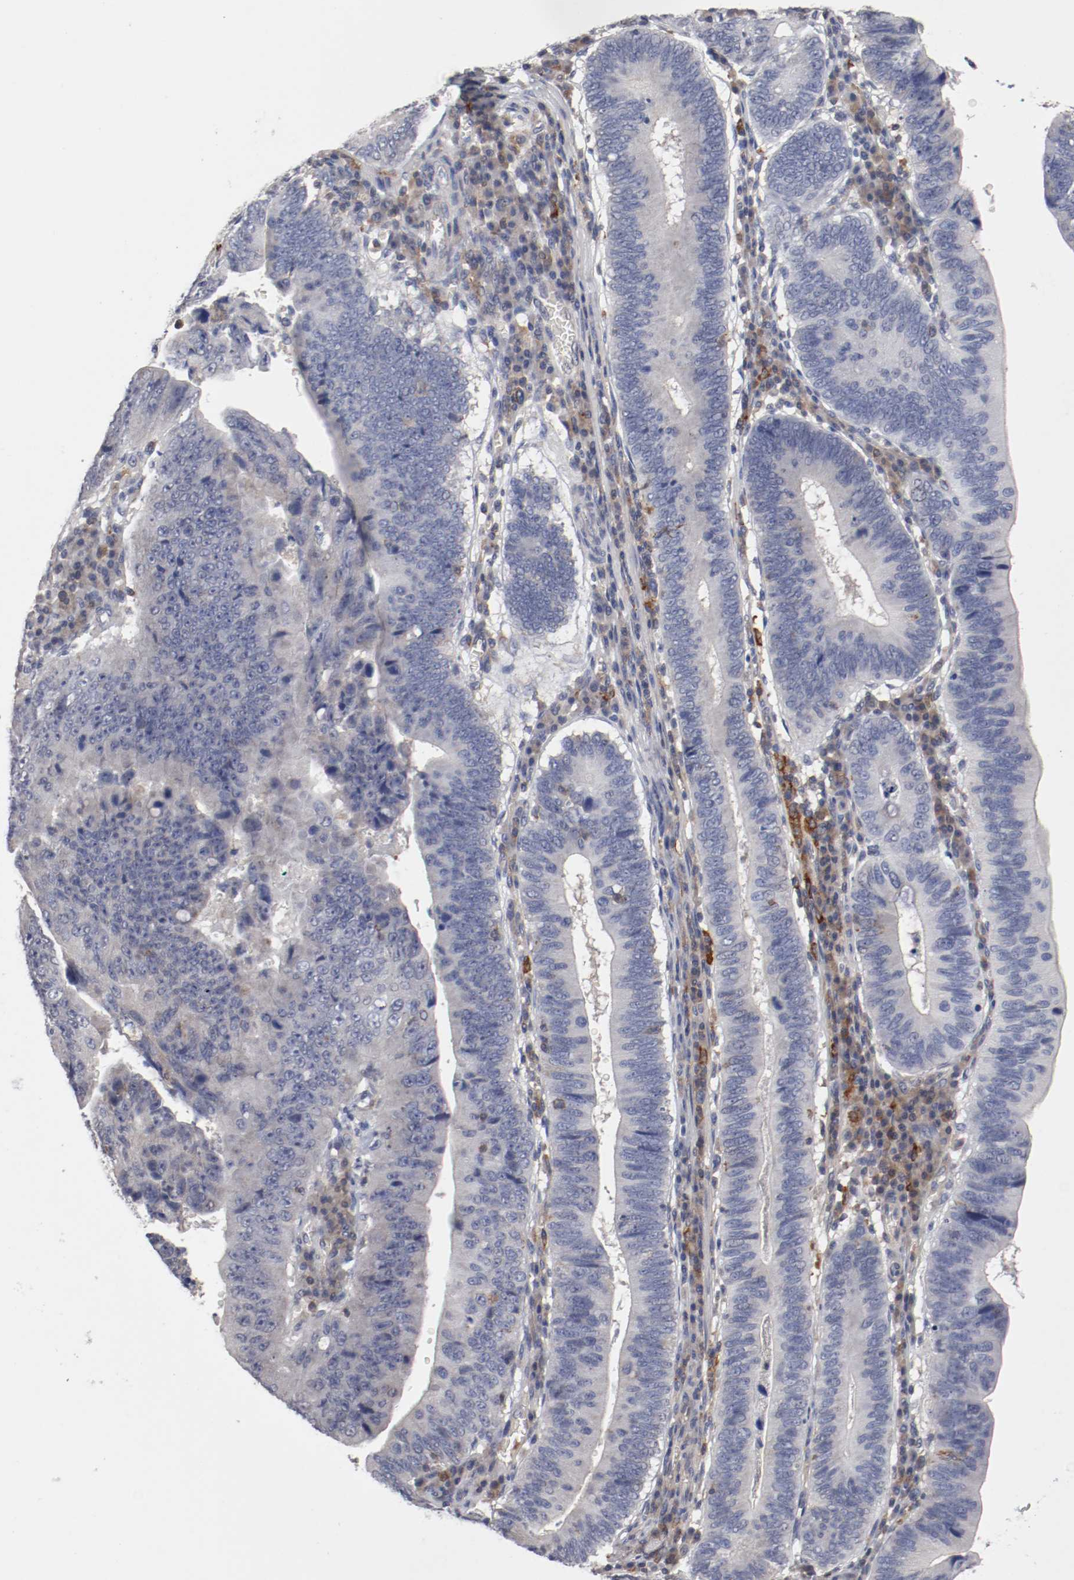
{"staining": {"intensity": "negative", "quantity": "none", "location": "none"}, "tissue": "stomach cancer", "cell_type": "Tumor cells", "image_type": "cancer", "snomed": [{"axis": "morphology", "description": "Adenocarcinoma, NOS"}, {"axis": "topography", "description": "Stomach"}], "caption": "IHC micrograph of neoplastic tissue: human adenocarcinoma (stomach) stained with DAB reveals no significant protein staining in tumor cells. (Immunohistochemistry (ihc), brightfield microscopy, high magnification).", "gene": "CBL", "patient": {"sex": "male", "age": 59}}